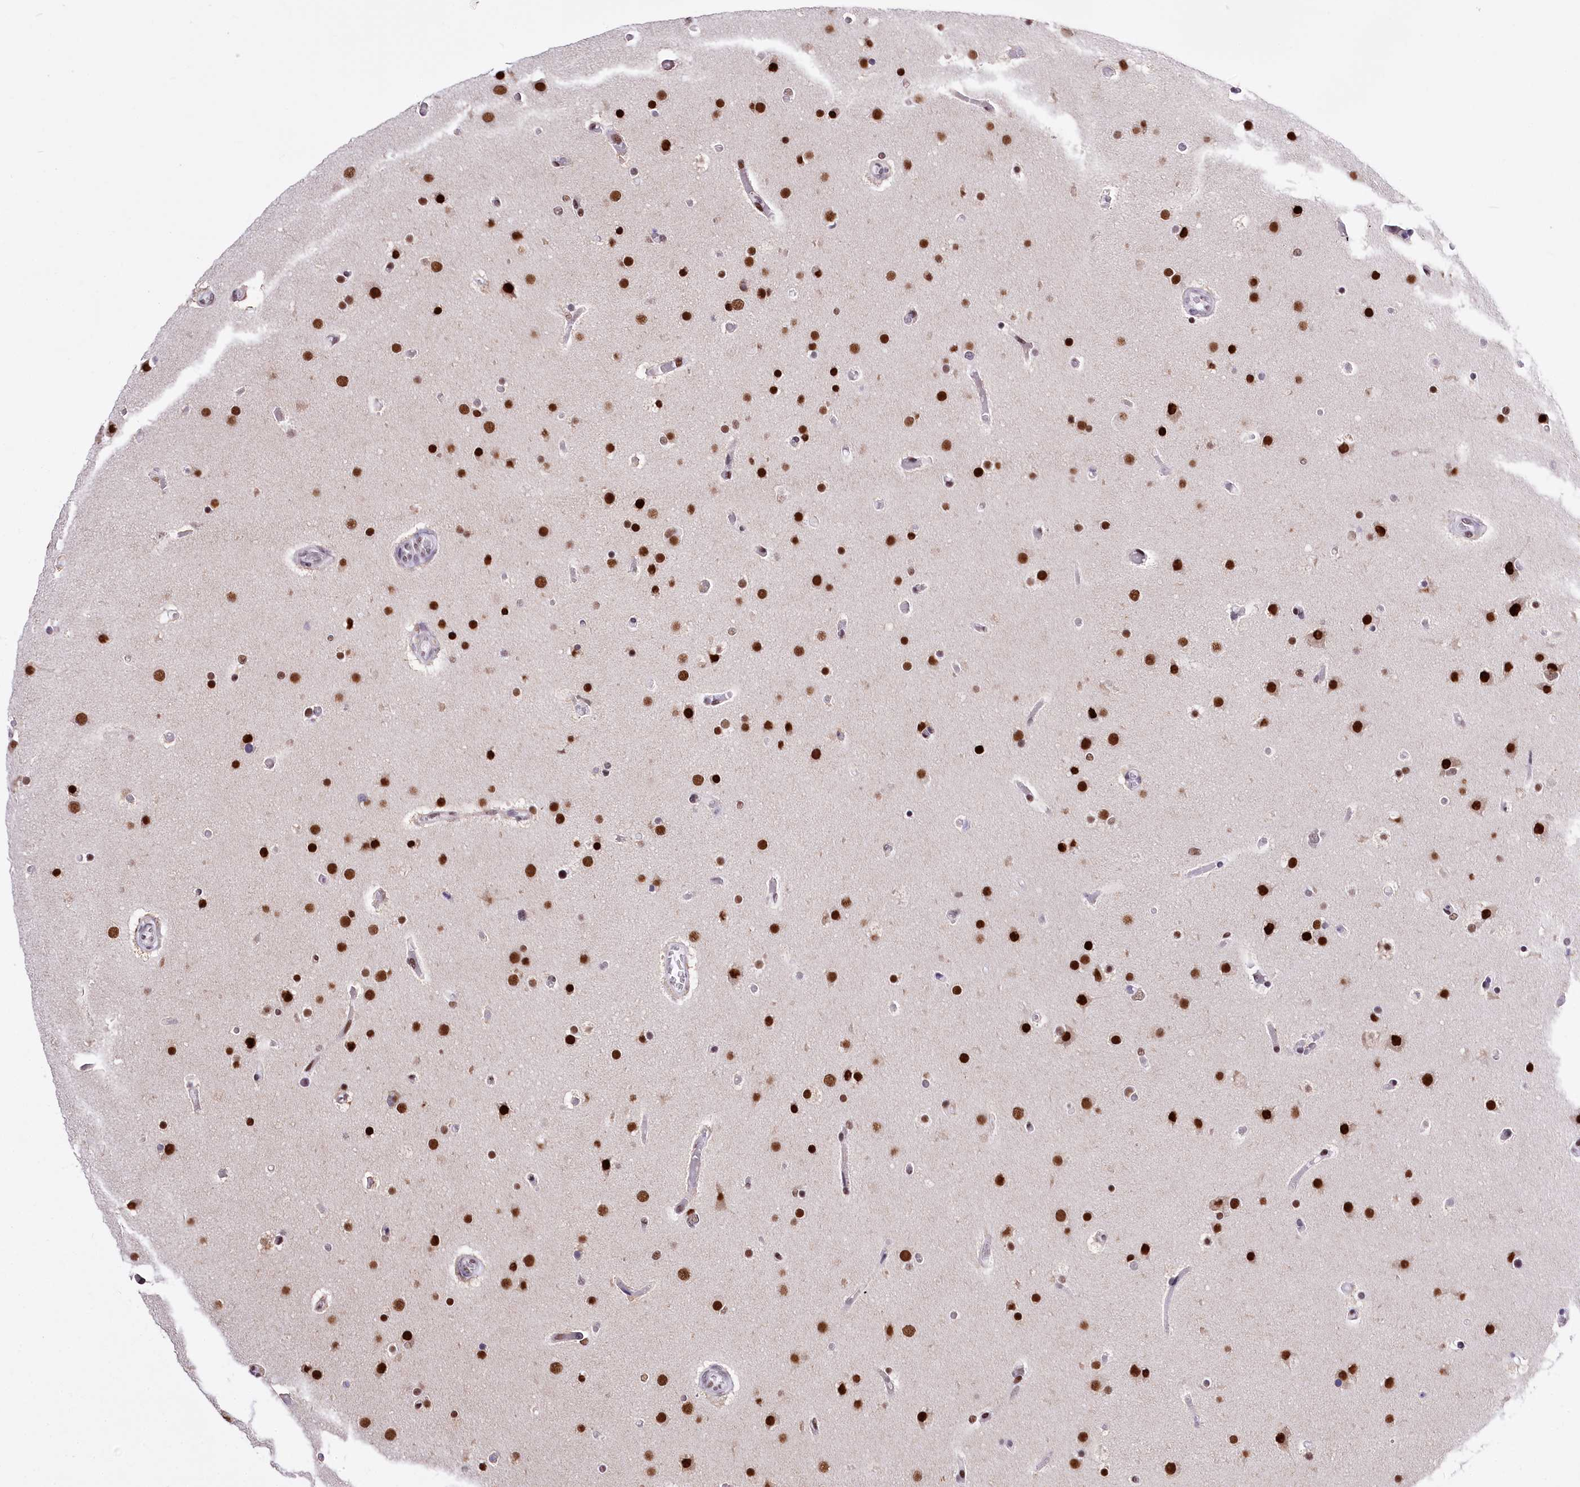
{"staining": {"intensity": "strong", "quantity": ">75%", "location": "nuclear"}, "tissue": "glioma", "cell_type": "Tumor cells", "image_type": "cancer", "snomed": [{"axis": "morphology", "description": "Glioma, malignant, High grade"}, {"axis": "topography", "description": "Cerebral cortex"}], "caption": "Glioma tissue exhibits strong nuclear staining in about >75% of tumor cells, visualized by immunohistochemistry. Nuclei are stained in blue.", "gene": "POU4F3", "patient": {"sex": "female", "age": 36}}